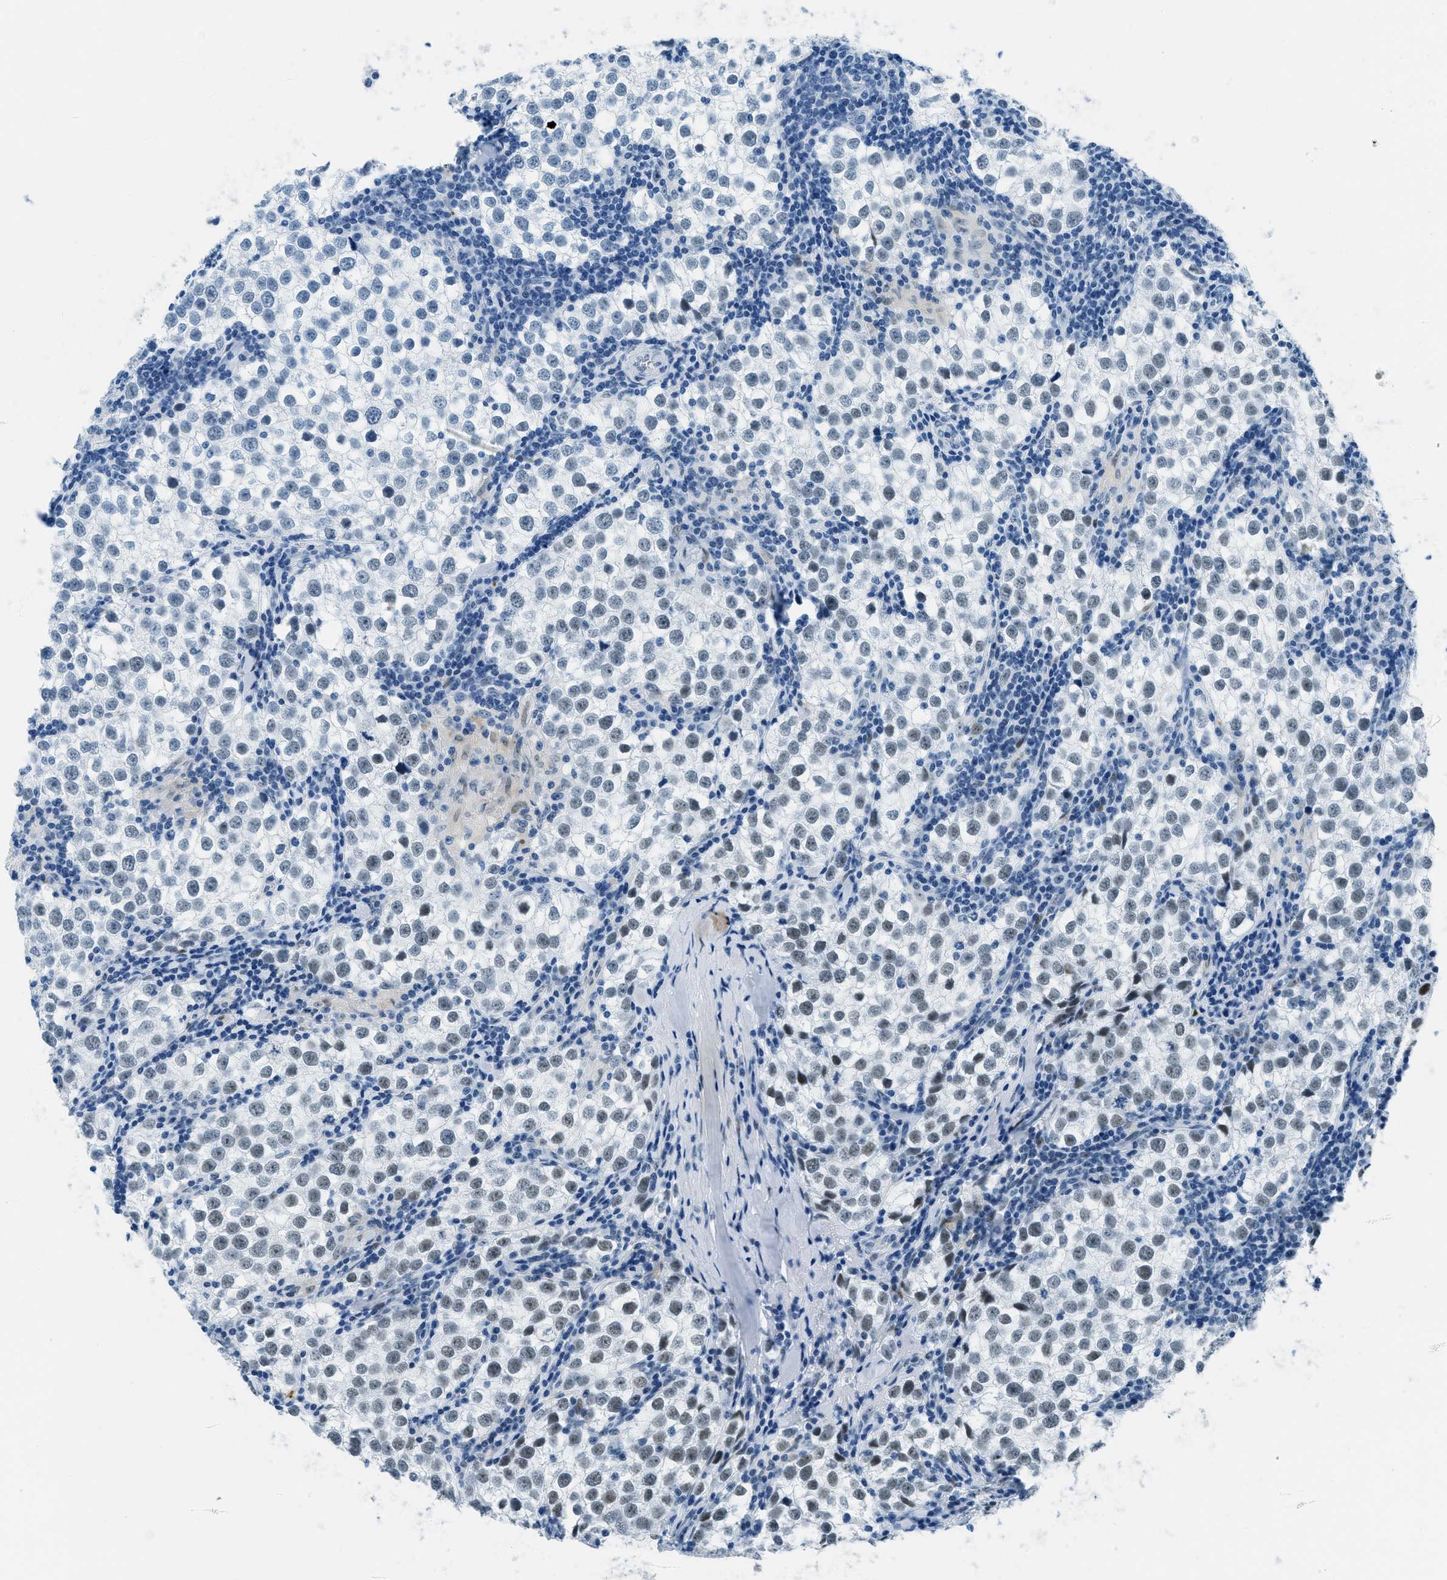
{"staining": {"intensity": "weak", "quantity": ">75%", "location": "nuclear"}, "tissue": "testis cancer", "cell_type": "Tumor cells", "image_type": "cancer", "snomed": [{"axis": "morphology", "description": "Seminoma, NOS"}, {"axis": "morphology", "description": "Carcinoma, Embryonal, NOS"}, {"axis": "topography", "description": "Testis"}], "caption": "Protein staining demonstrates weak nuclear positivity in approximately >75% of tumor cells in testis cancer. The staining was performed using DAB (3,3'-diaminobenzidine) to visualize the protein expression in brown, while the nuclei were stained in blue with hematoxylin (Magnification: 20x).", "gene": "PLA2G2A", "patient": {"sex": "male", "age": 36}}